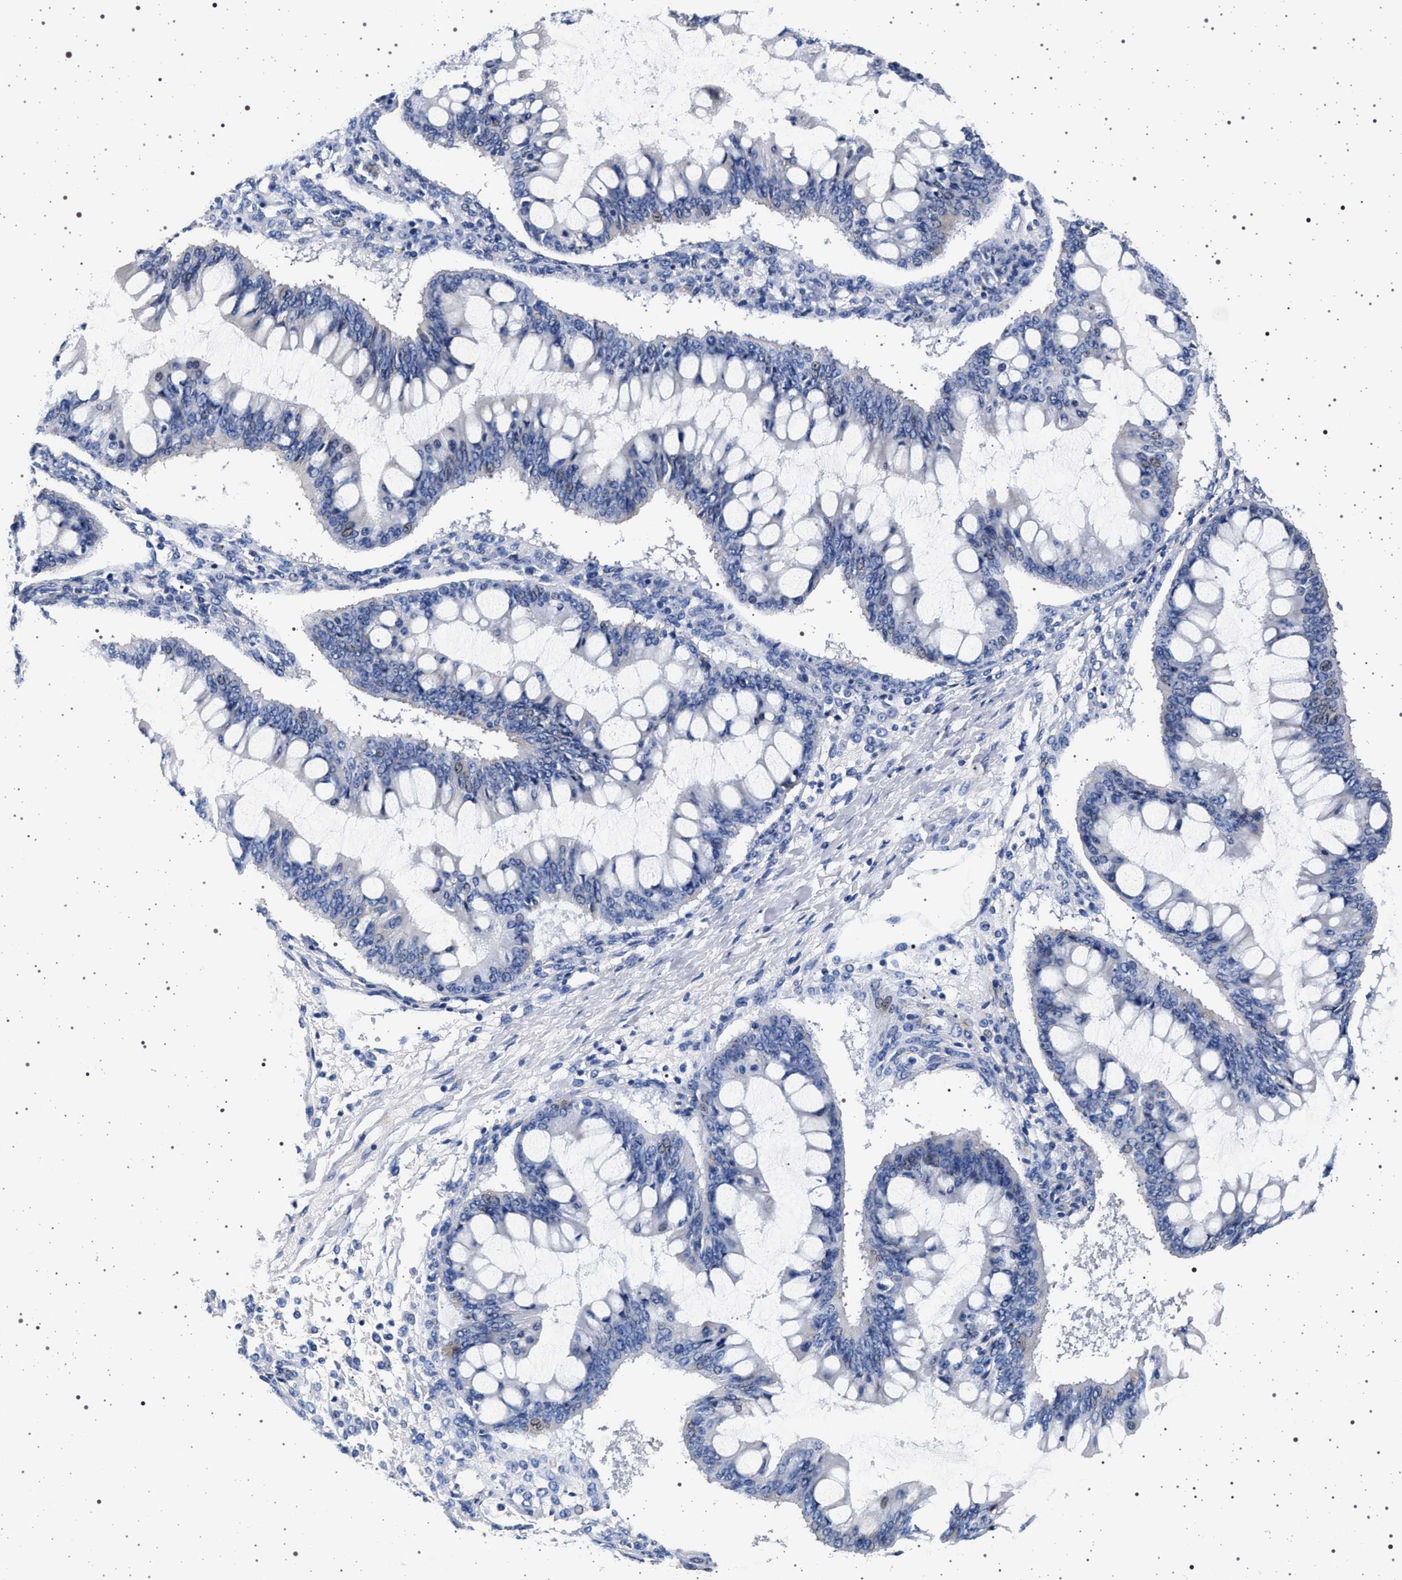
{"staining": {"intensity": "negative", "quantity": "none", "location": "none"}, "tissue": "ovarian cancer", "cell_type": "Tumor cells", "image_type": "cancer", "snomed": [{"axis": "morphology", "description": "Cystadenocarcinoma, mucinous, NOS"}, {"axis": "topography", "description": "Ovary"}], "caption": "Tumor cells show no significant protein positivity in mucinous cystadenocarcinoma (ovarian).", "gene": "SLC9A1", "patient": {"sex": "female", "age": 73}}